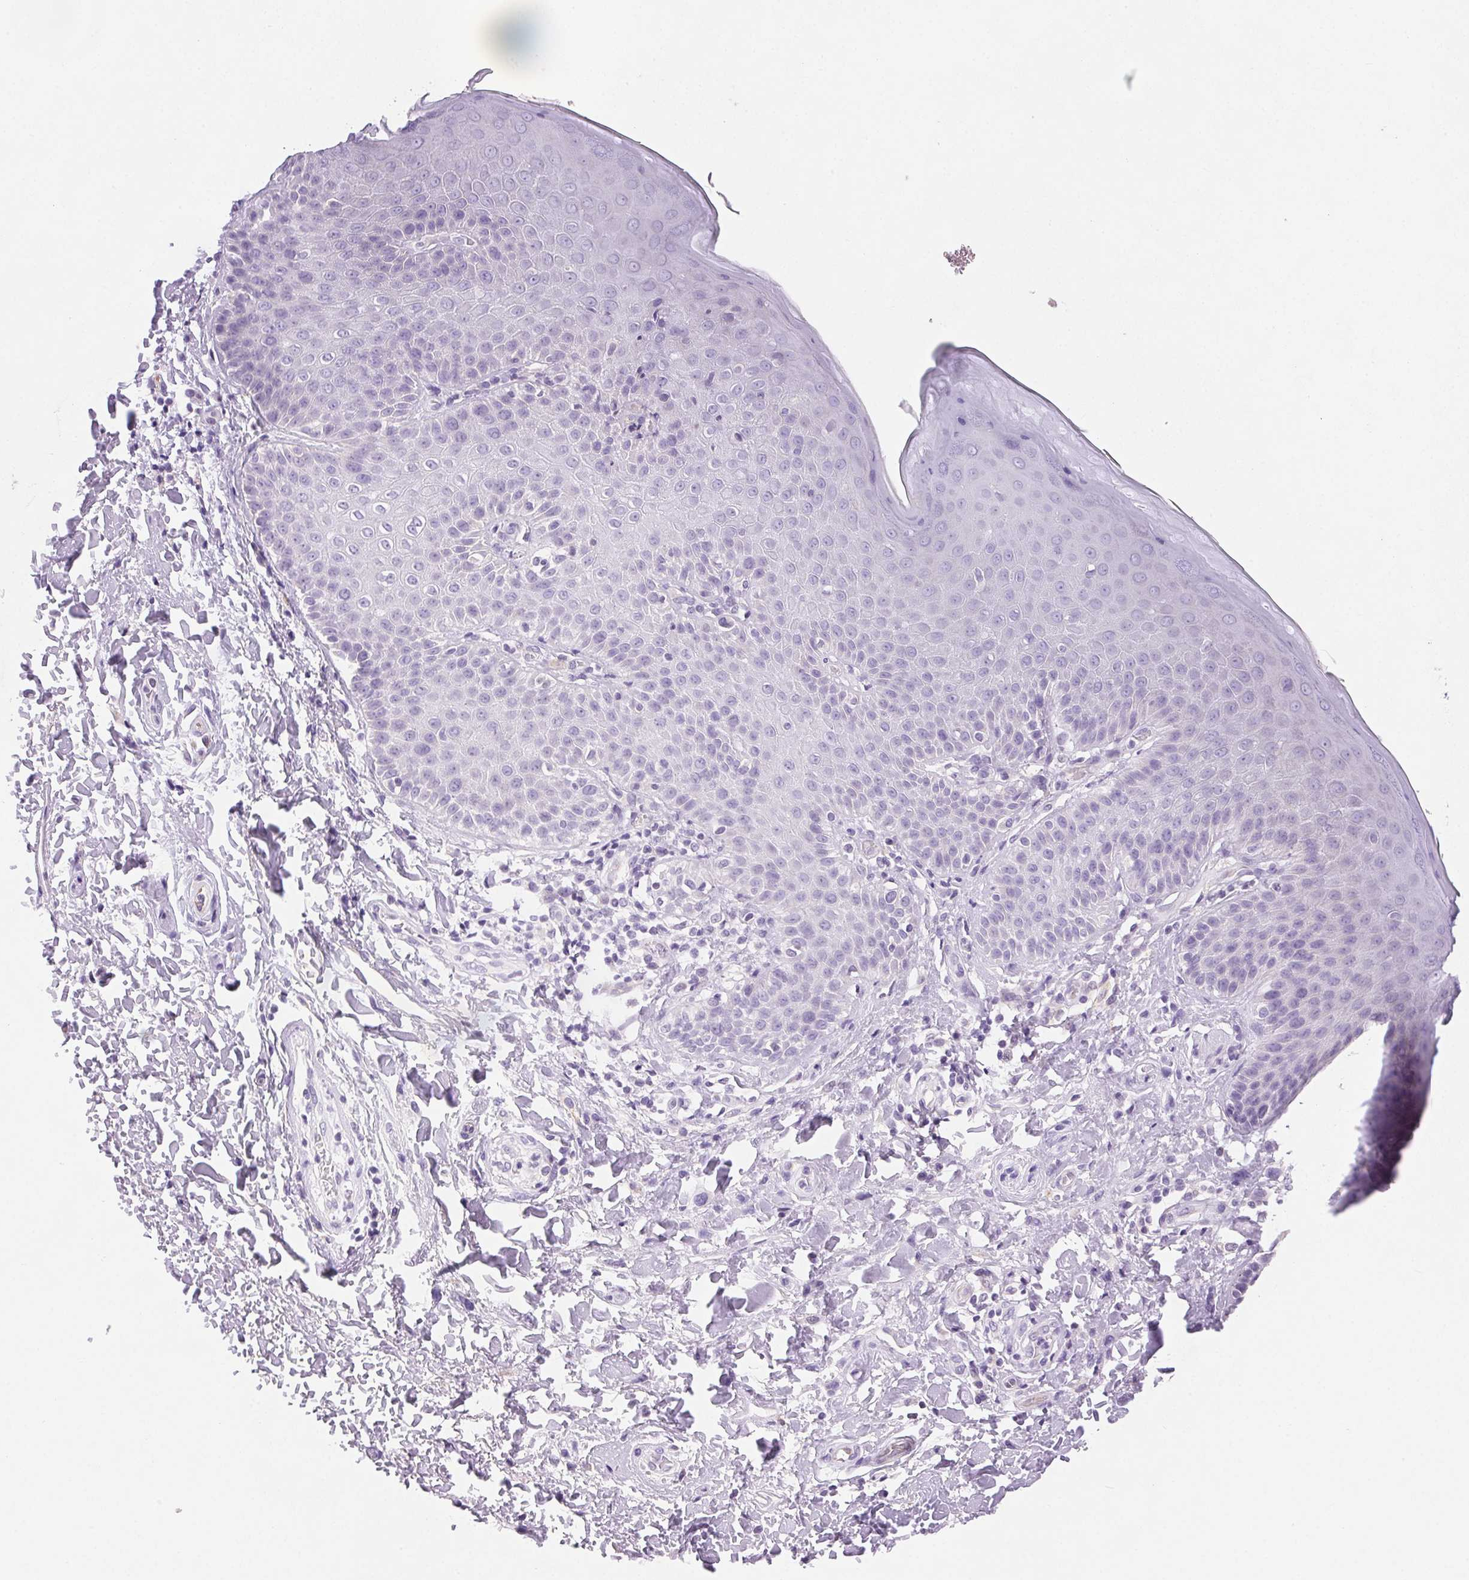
{"staining": {"intensity": "weak", "quantity": "<25%", "location": "cytoplasmic/membranous"}, "tissue": "skin", "cell_type": "Epidermal cells", "image_type": "normal", "snomed": [{"axis": "morphology", "description": "Normal tissue, NOS"}, {"axis": "topography", "description": "Anal"}, {"axis": "topography", "description": "Peripheral nerve tissue"}], "caption": "The IHC photomicrograph has no significant expression in epidermal cells of skin.", "gene": "ARHGAP11B", "patient": {"sex": "male", "age": 51}}